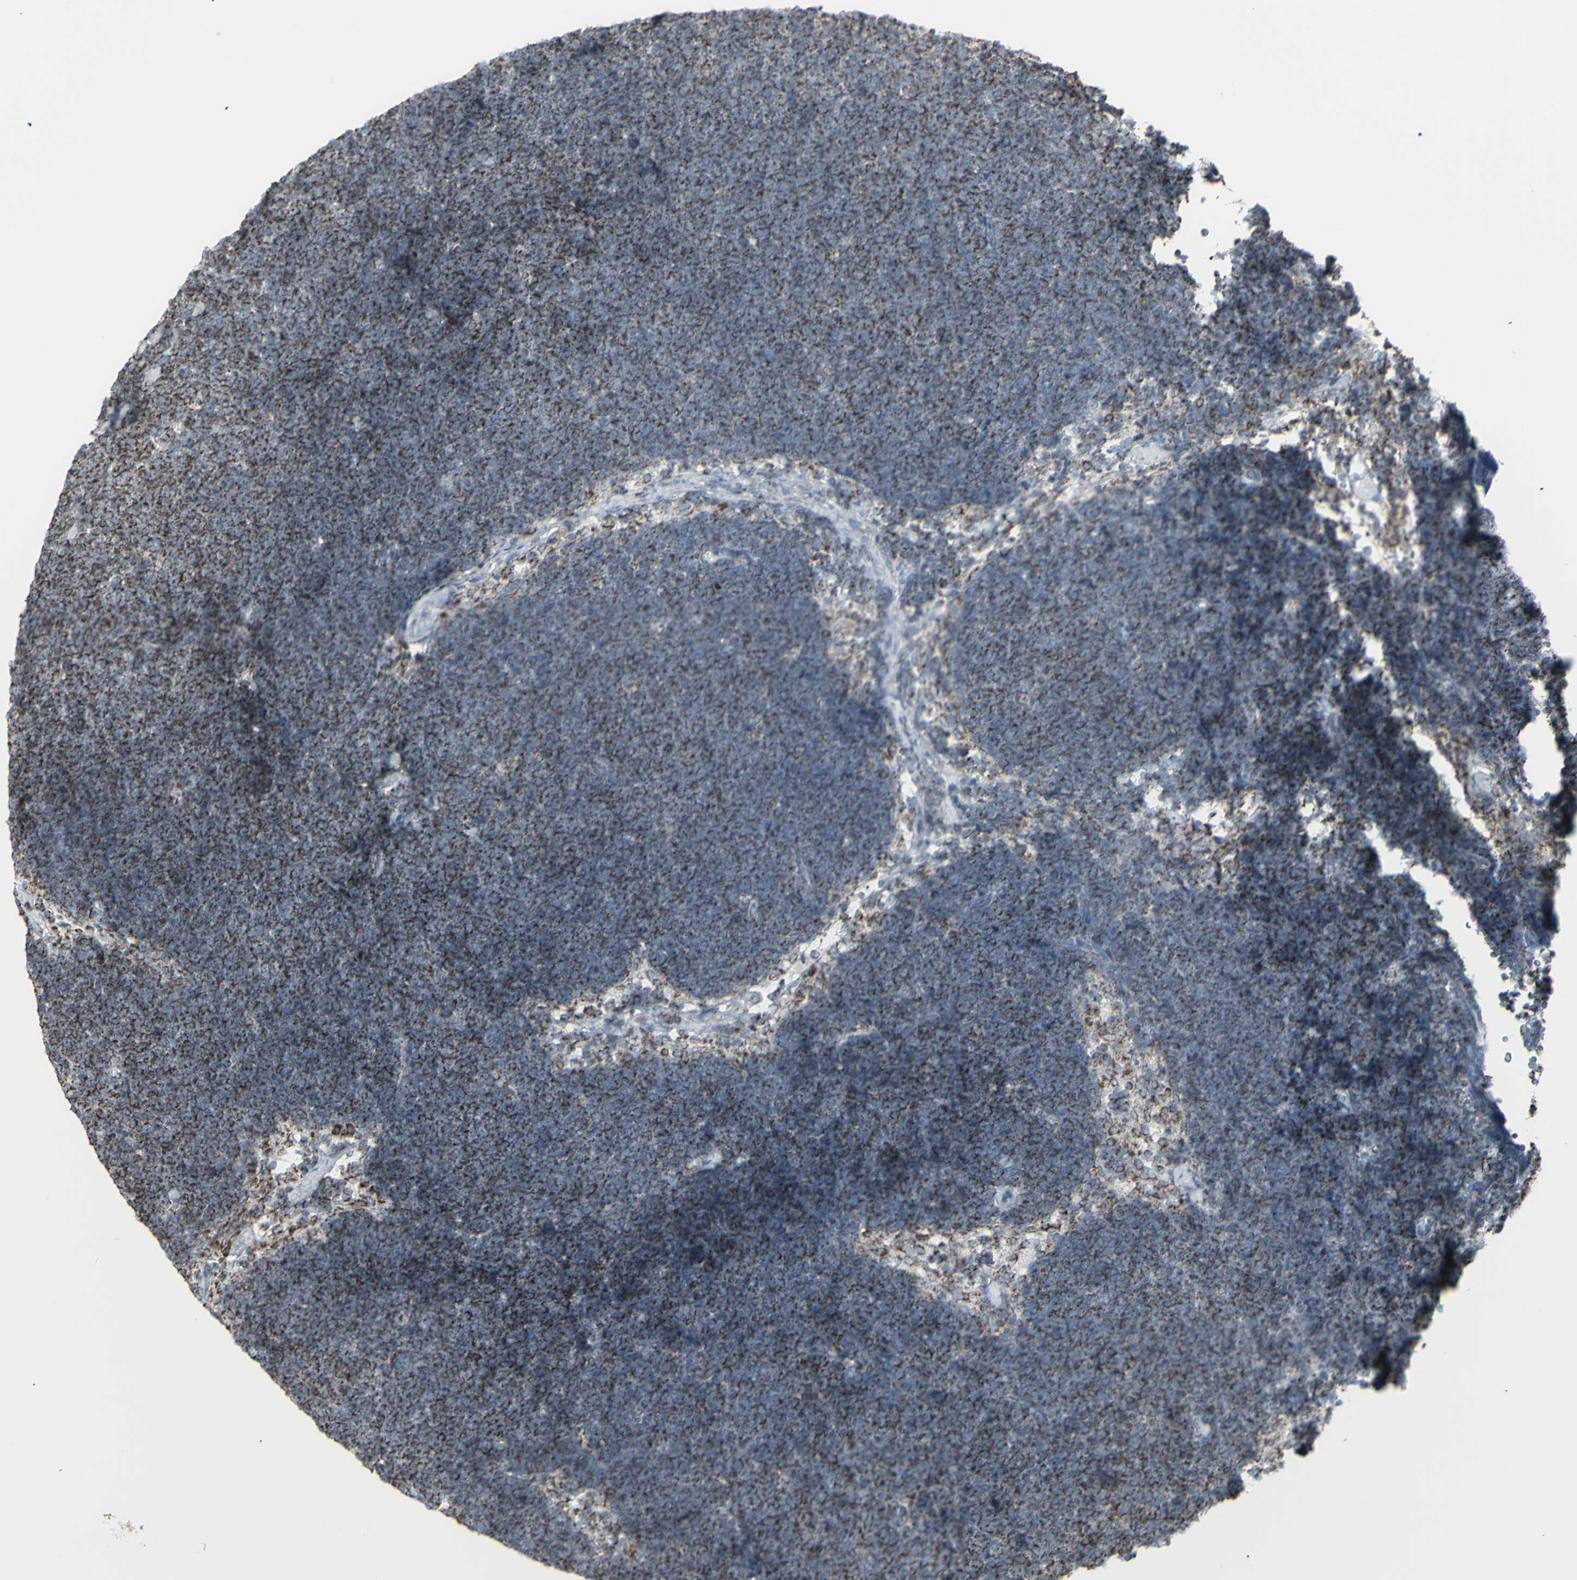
{"staining": {"intensity": "strong", "quantity": "25%-75%", "location": "cytoplasmic/membranous"}, "tissue": "lymph node", "cell_type": "Germinal center cells", "image_type": "normal", "snomed": [{"axis": "morphology", "description": "Normal tissue, NOS"}, {"axis": "topography", "description": "Lymph node"}], "caption": "Unremarkable lymph node exhibits strong cytoplasmic/membranous staining in about 25%-75% of germinal center cells (brown staining indicates protein expression, while blue staining denotes nuclei)..", "gene": "PLGRKT", "patient": {"sex": "male", "age": 63}}